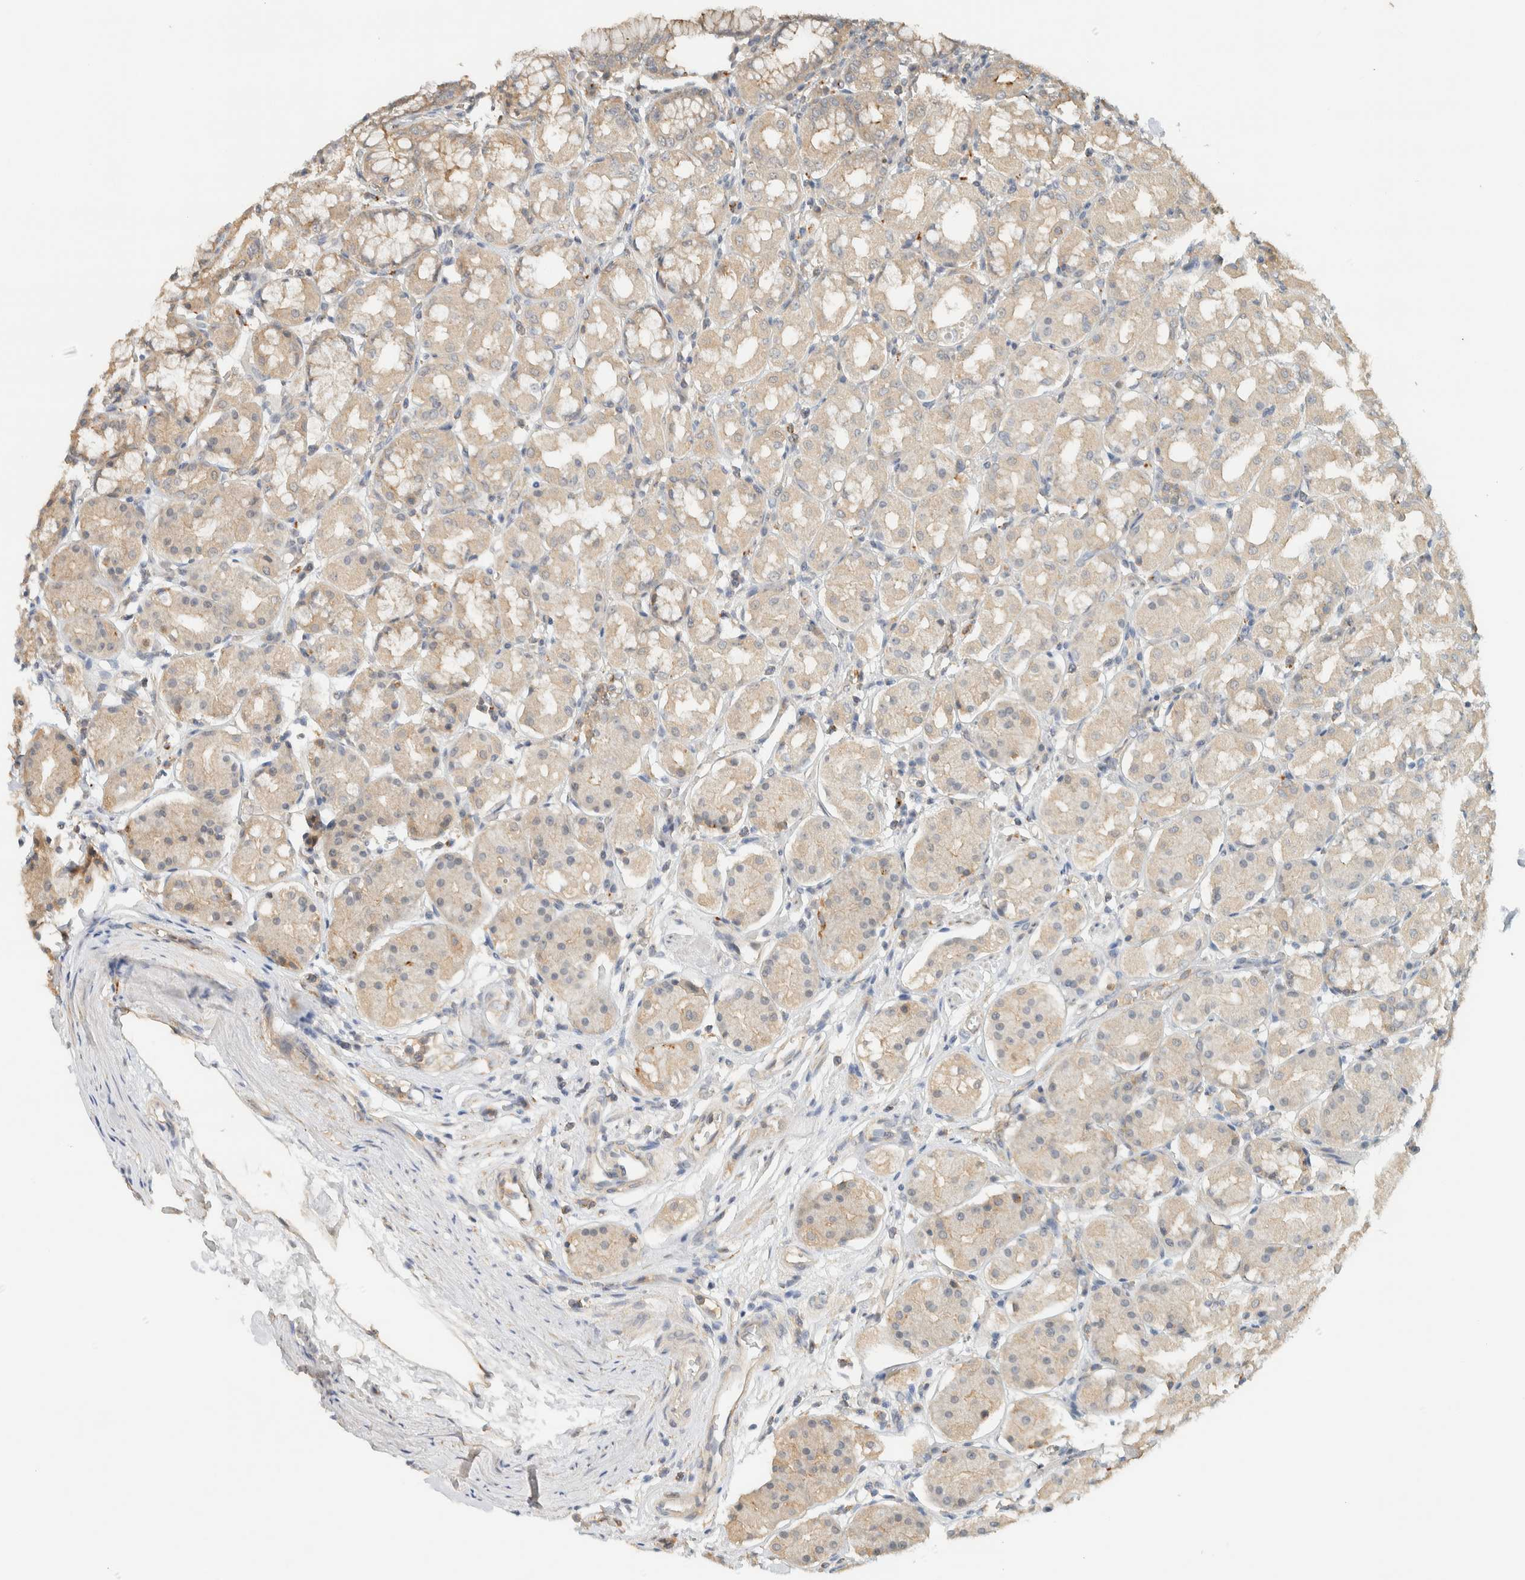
{"staining": {"intensity": "weak", "quantity": ">75%", "location": "cytoplasmic/membranous"}, "tissue": "stomach", "cell_type": "Glandular cells", "image_type": "normal", "snomed": [{"axis": "morphology", "description": "Normal tissue, NOS"}, {"axis": "topography", "description": "Stomach"}, {"axis": "topography", "description": "Stomach, lower"}], "caption": "Stomach stained with DAB (3,3'-diaminobenzidine) immunohistochemistry (IHC) exhibits low levels of weak cytoplasmic/membranous positivity in approximately >75% of glandular cells.", "gene": "RAB11FIP1", "patient": {"sex": "female", "age": 56}}